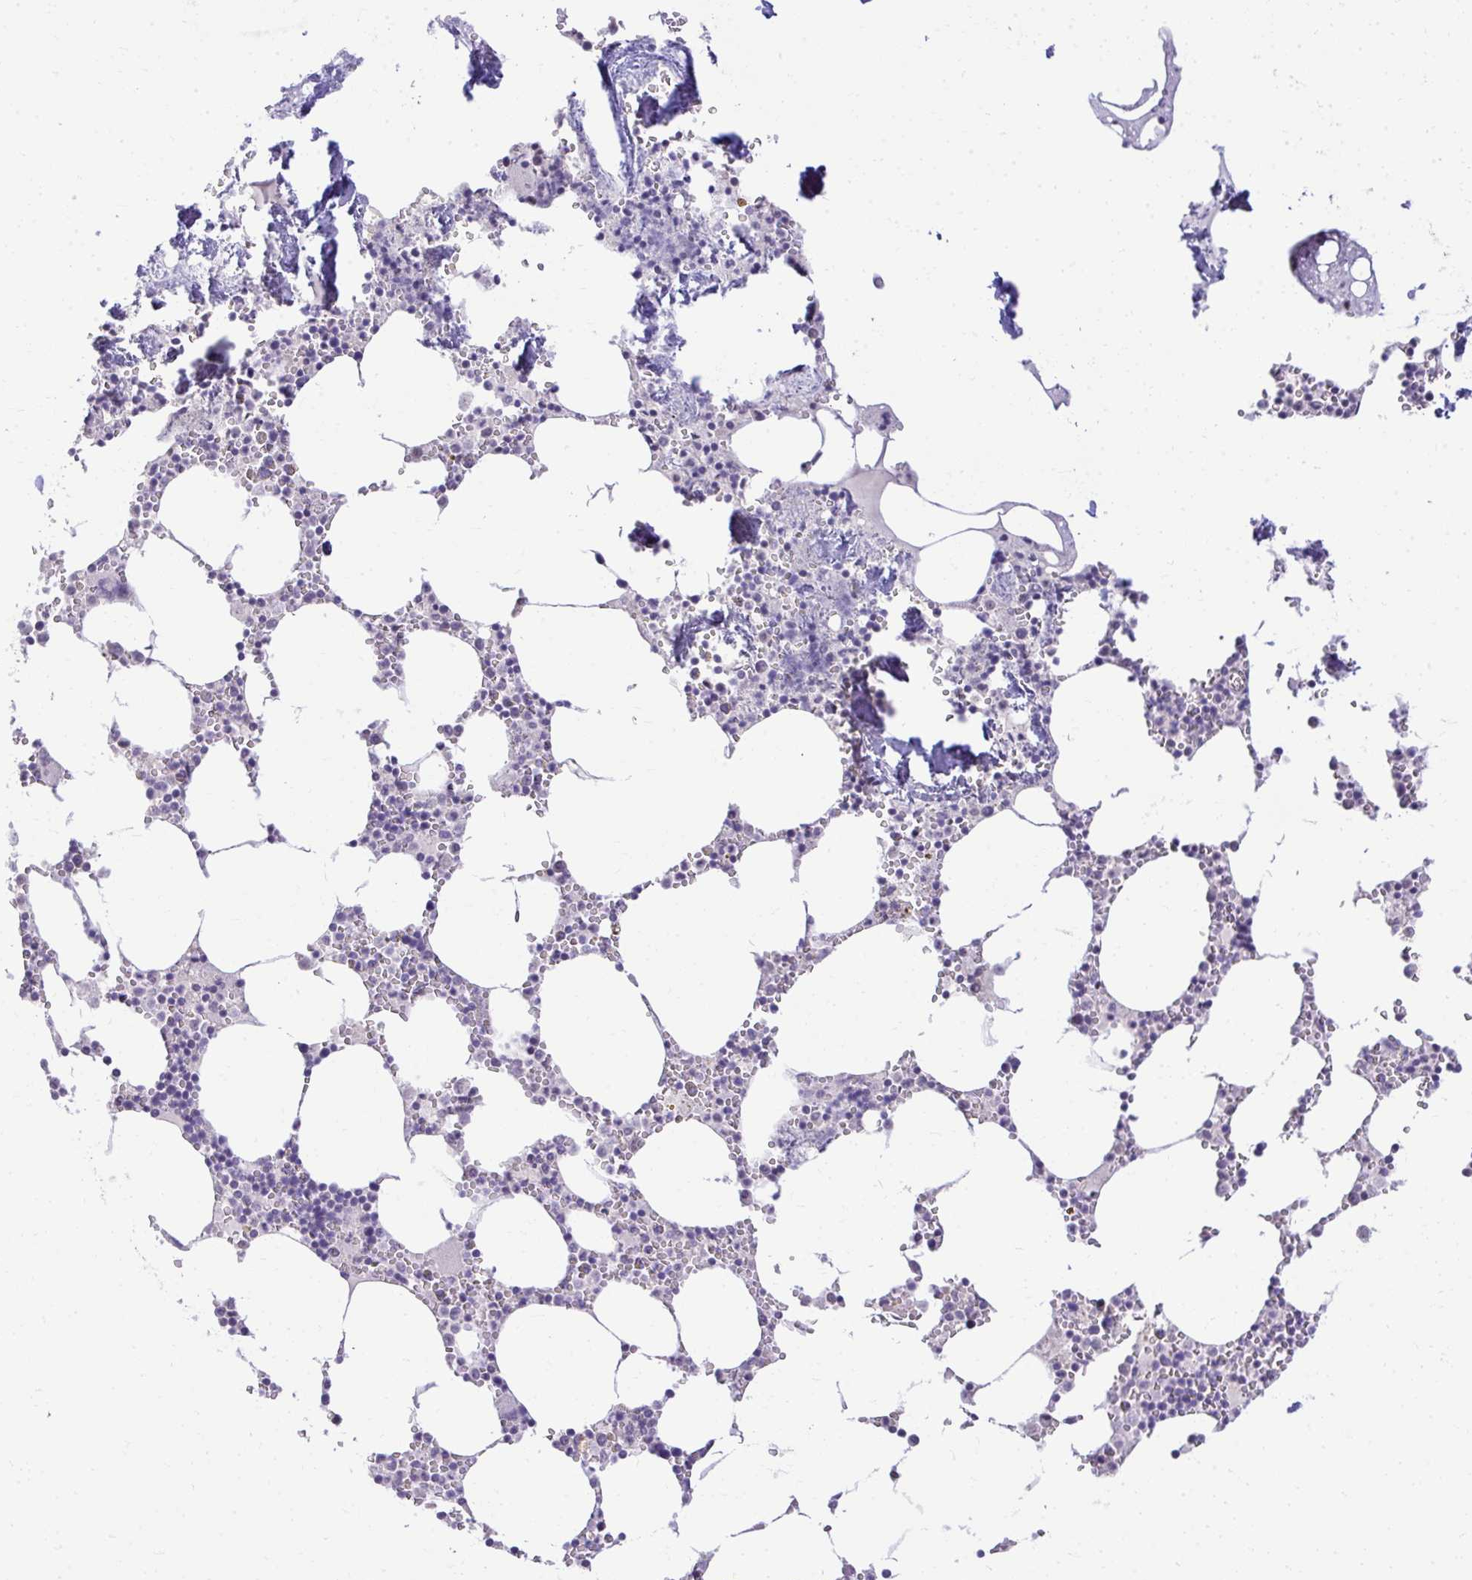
{"staining": {"intensity": "negative", "quantity": "none", "location": "none"}, "tissue": "bone marrow", "cell_type": "Hematopoietic cells", "image_type": "normal", "snomed": [{"axis": "morphology", "description": "Normal tissue, NOS"}, {"axis": "topography", "description": "Bone marrow"}], "caption": "Protein analysis of normal bone marrow shows no significant staining in hematopoietic cells. (DAB immunohistochemistry (IHC), high magnification).", "gene": "EID3", "patient": {"sex": "male", "age": 54}}